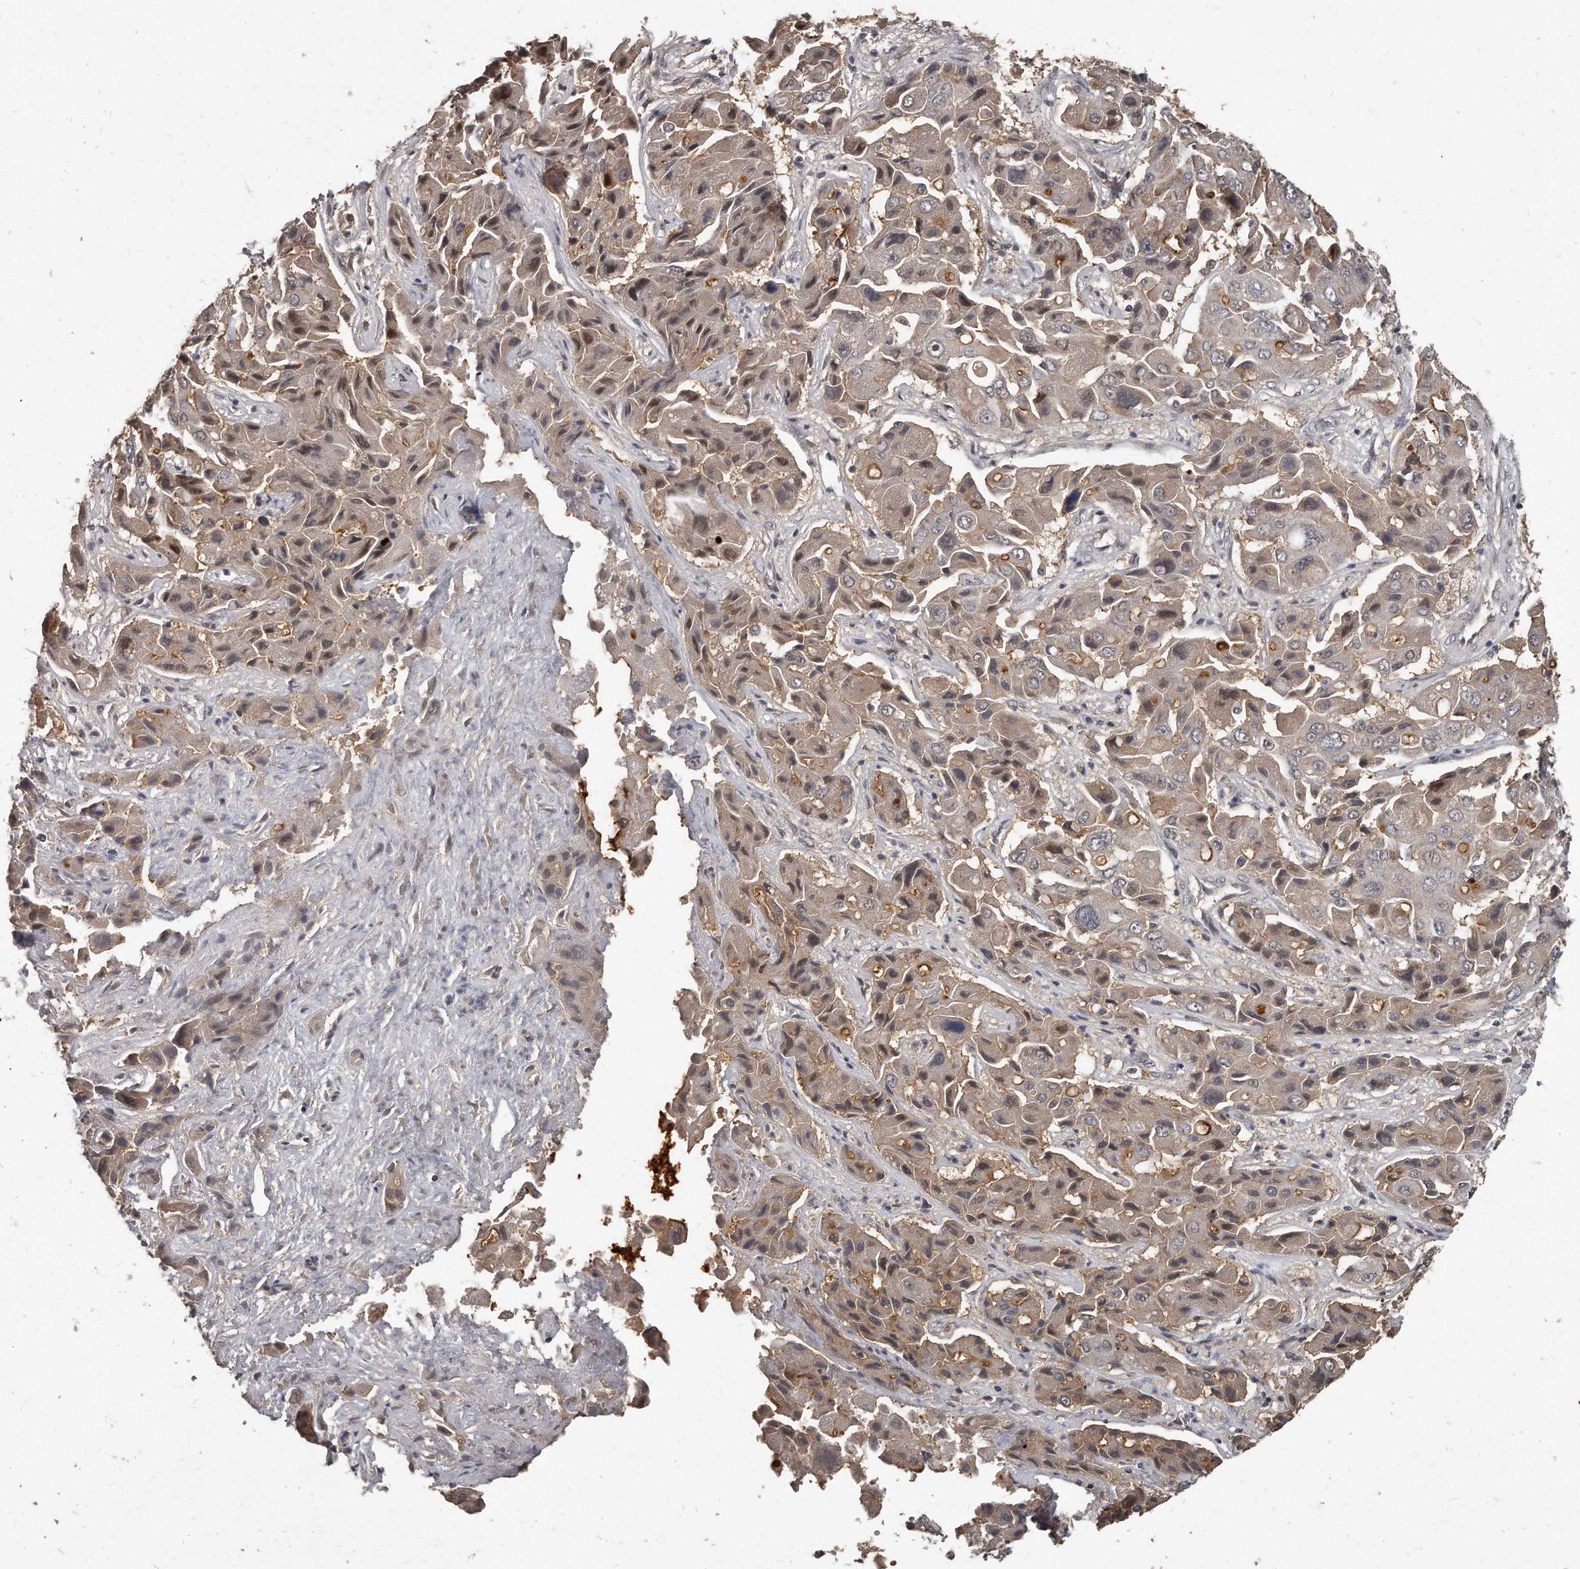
{"staining": {"intensity": "moderate", "quantity": "<25%", "location": "cytoplasmic/membranous,nuclear"}, "tissue": "liver cancer", "cell_type": "Tumor cells", "image_type": "cancer", "snomed": [{"axis": "morphology", "description": "Cholangiocarcinoma"}, {"axis": "topography", "description": "Liver"}], "caption": "IHC image of human liver cancer stained for a protein (brown), which exhibits low levels of moderate cytoplasmic/membranous and nuclear staining in about <25% of tumor cells.", "gene": "GRB10", "patient": {"sex": "male", "age": 67}}